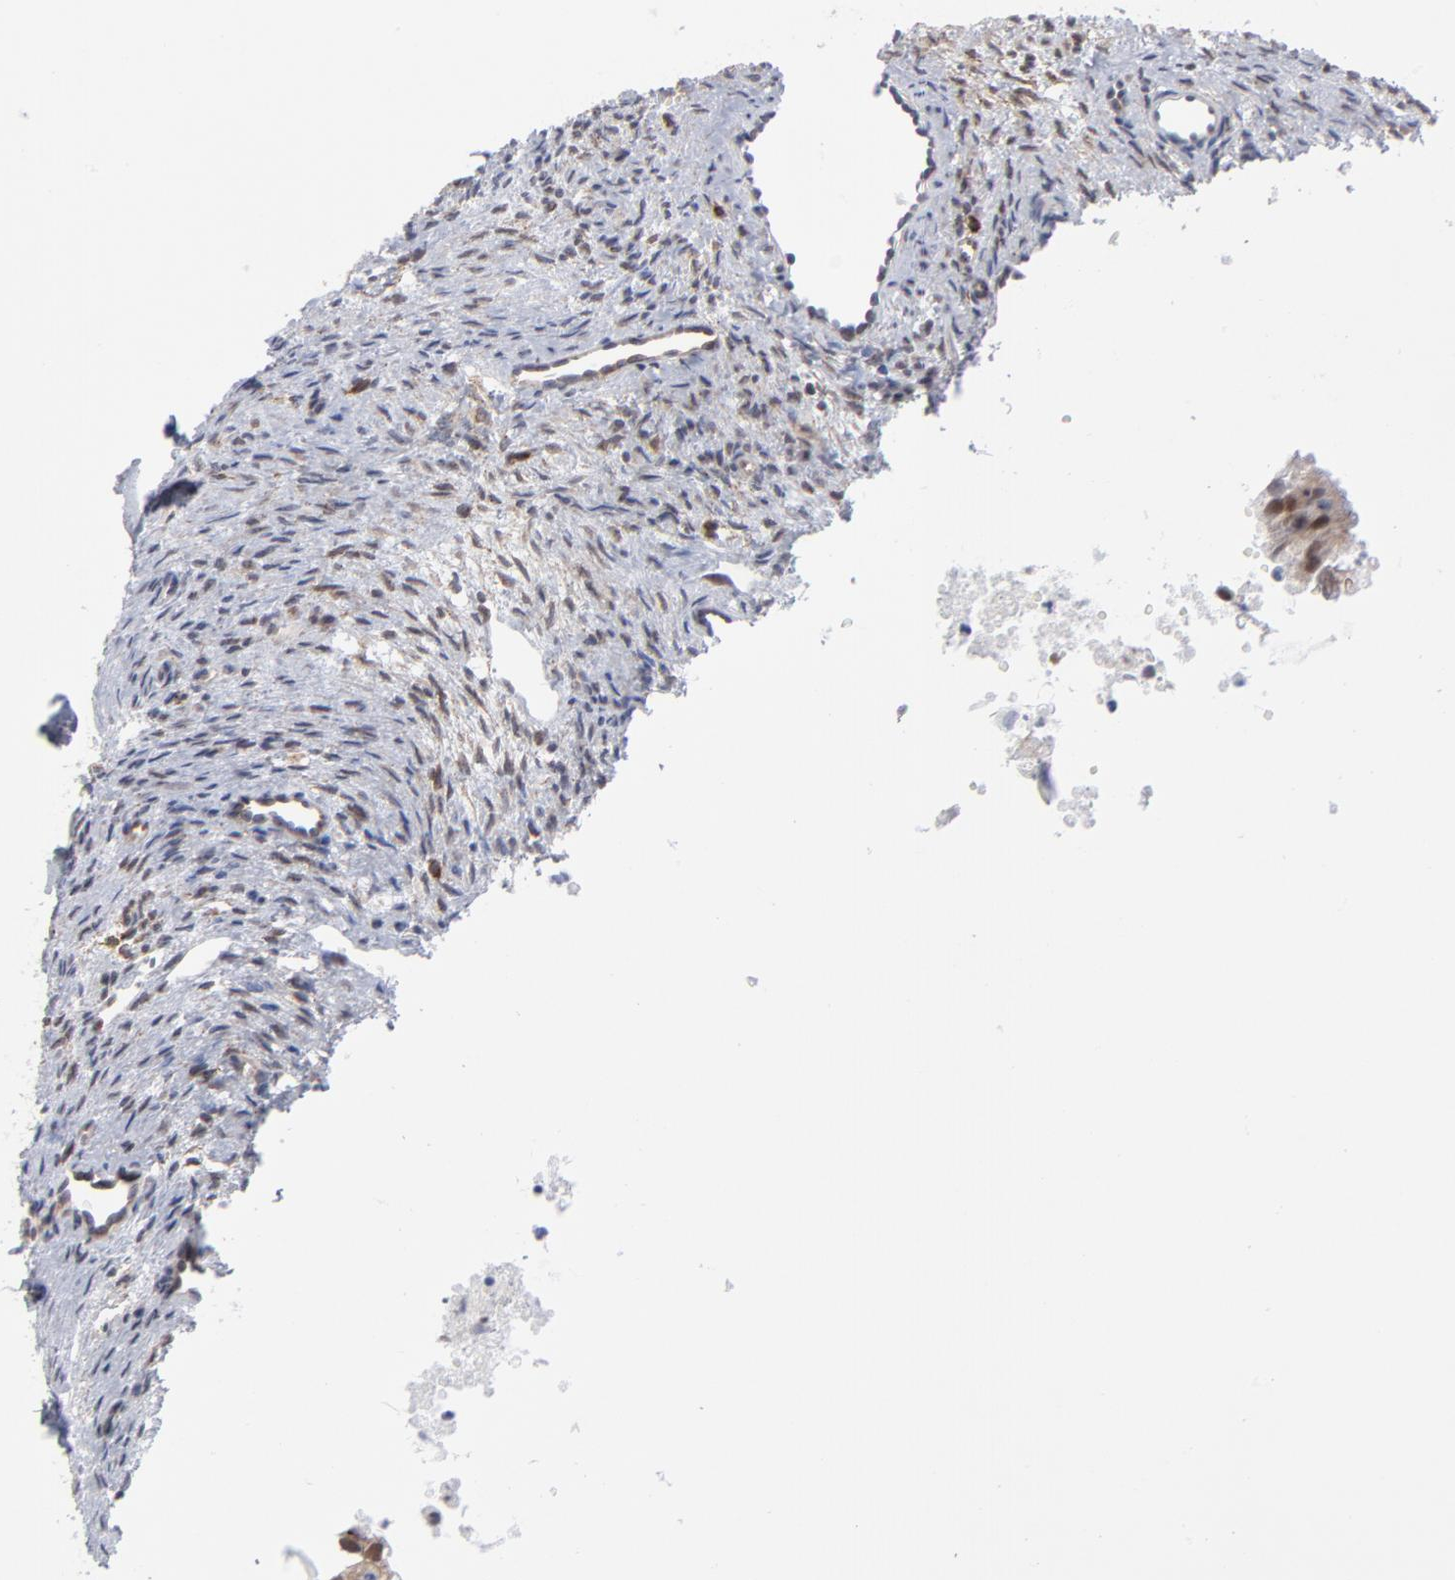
{"staining": {"intensity": "weak", "quantity": "25%-75%", "location": "cytoplasmic/membranous,nuclear"}, "tissue": "ovary", "cell_type": "Ovarian stroma cells", "image_type": "normal", "snomed": [{"axis": "morphology", "description": "Normal tissue, NOS"}, {"axis": "topography", "description": "Ovary"}], "caption": "Ovarian stroma cells show weak cytoplasmic/membranous,nuclear expression in approximately 25%-75% of cells in unremarkable ovary. (brown staining indicates protein expression, while blue staining denotes nuclei).", "gene": "NBN", "patient": {"sex": "female", "age": 33}}